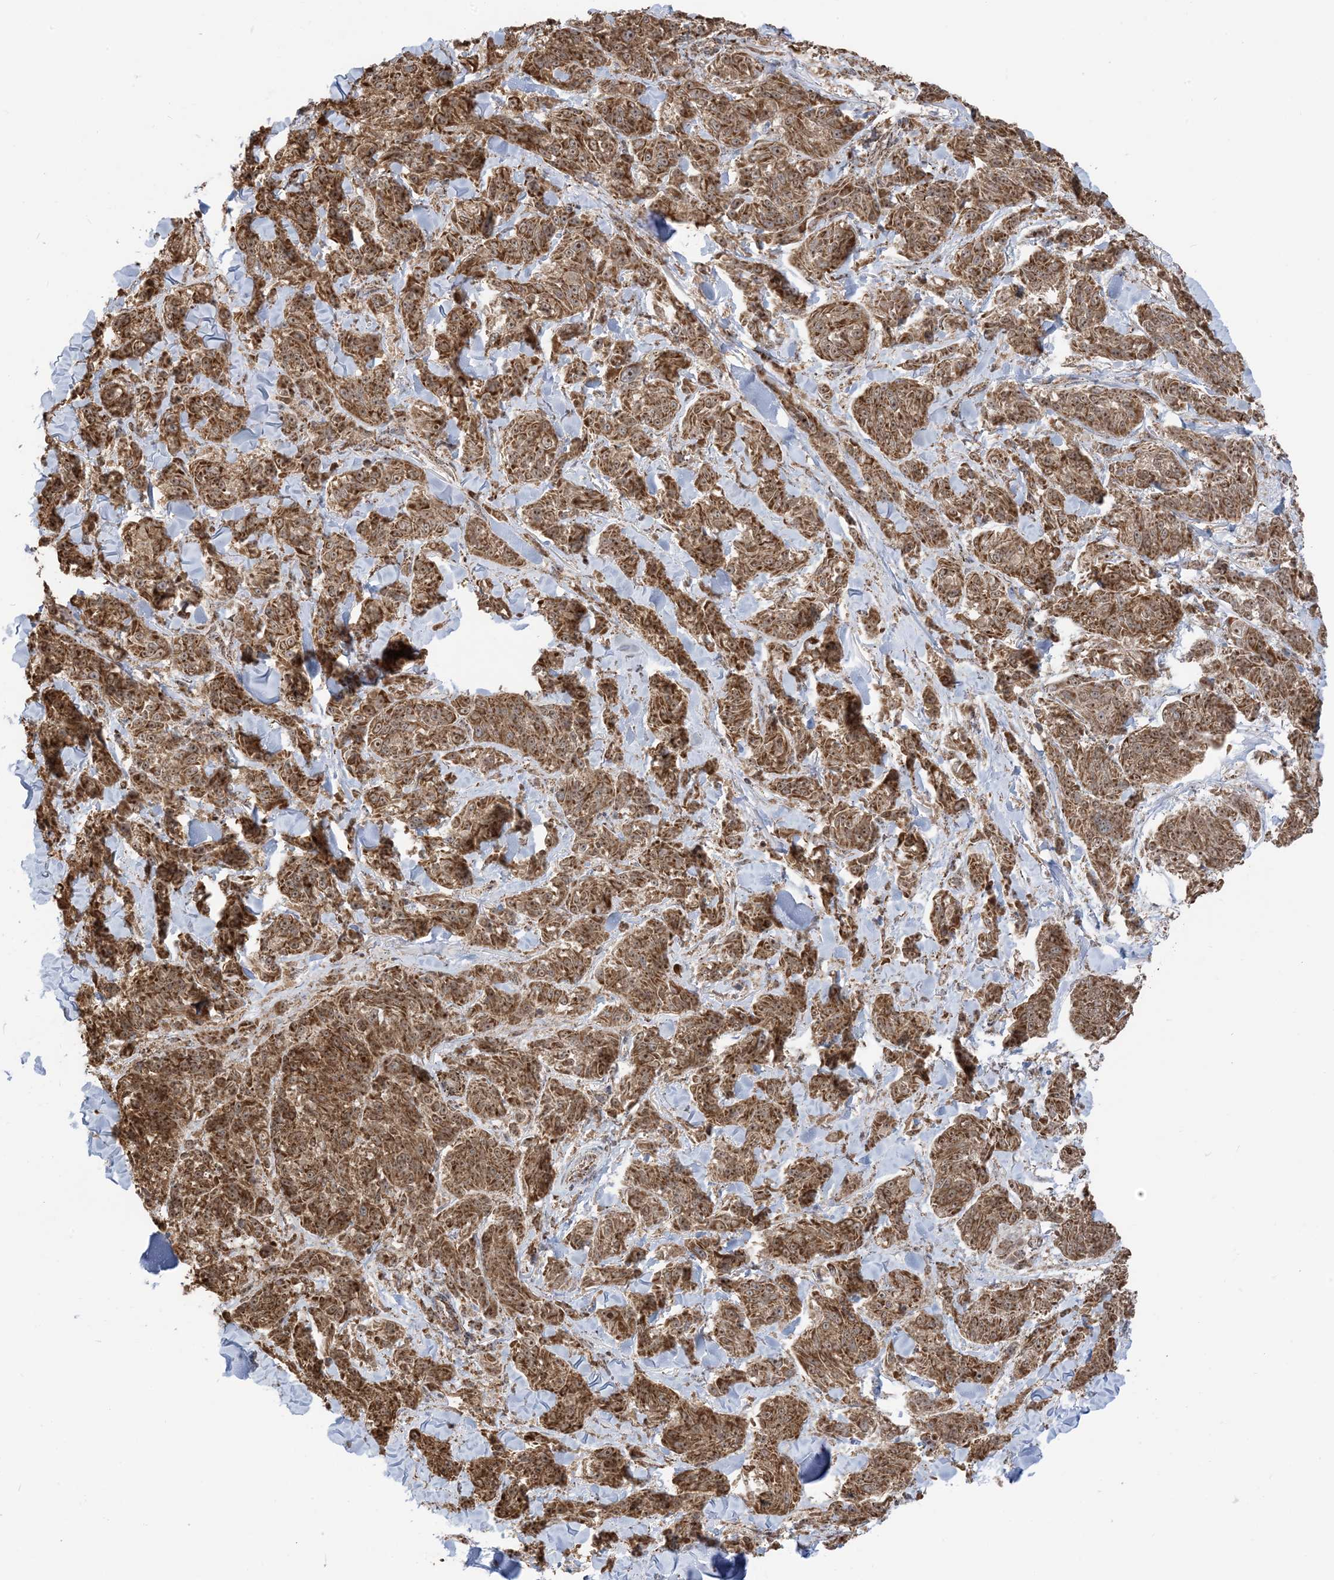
{"staining": {"intensity": "strong", "quantity": ">75%", "location": "cytoplasmic/membranous,nuclear"}, "tissue": "melanoma", "cell_type": "Tumor cells", "image_type": "cancer", "snomed": [{"axis": "morphology", "description": "Malignant melanoma, NOS"}, {"axis": "topography", "description": "Skin"}], "caption": "Melanoma stained for a protein displays strong cytoplasmic/membranous and nuclear positivity in tumor cells.", "gene": "MAPKBP1", "patient": {"sex": "male", "age": 53}}